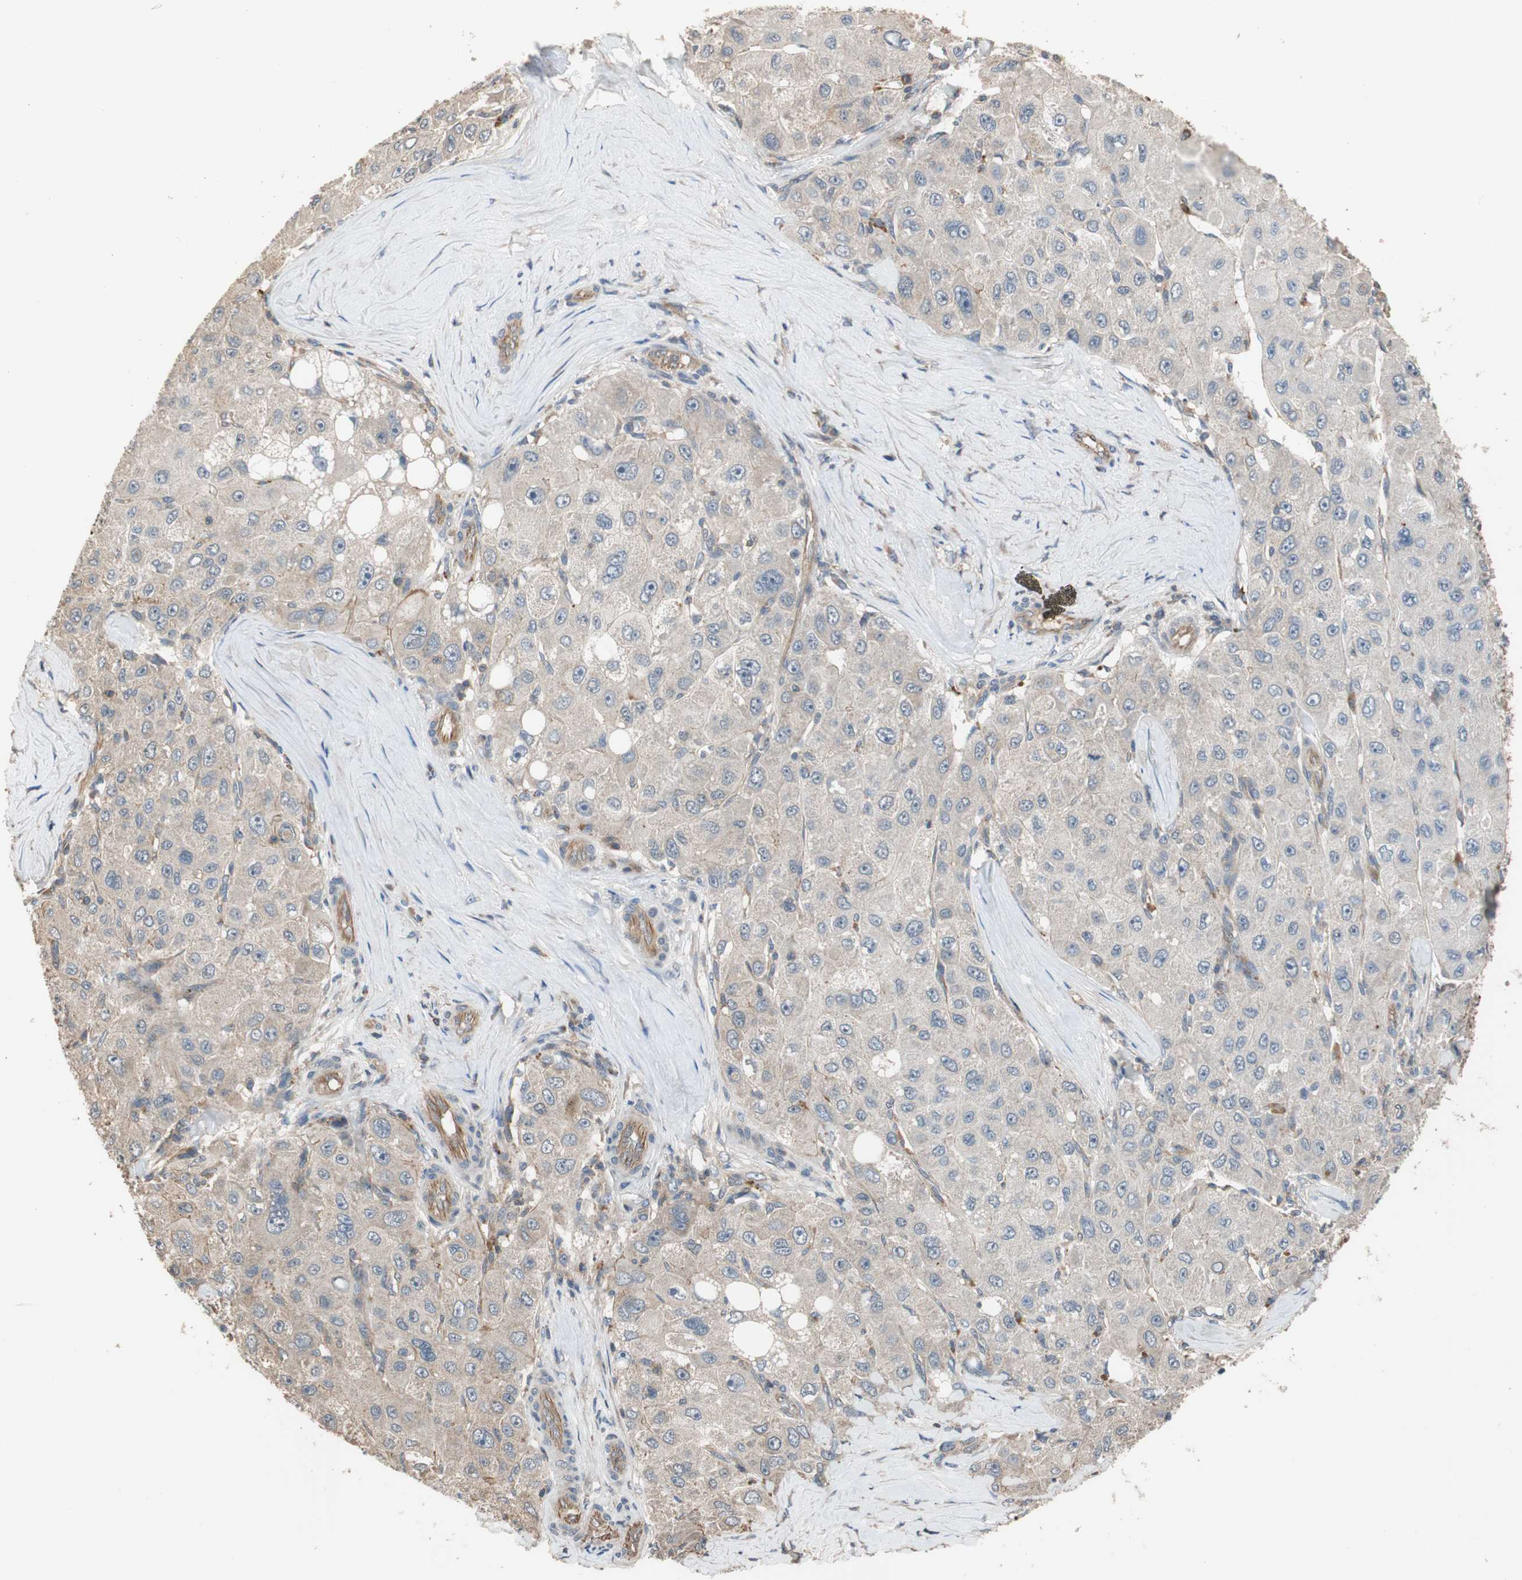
{"staining": {"intensity": "weak", "quantity": "<25%", "location": "cytoplasmic/membranous"}, "tissue": "liver cancer", "cell_type": "Tumor cells", "image_type": "cancer", "snomed": [{"axis": "morphology", "description": "Carcinoma, Hepatocellular, NOS"}, {"axis": "topography", "description": "Liver"}], "caption": "Liver hepatocellular carcinoma was stained to show a protein in brown. There is no significant staining in tumor cells.", "gene": "MAP4K2", "patient": {"sex": "male", "age": 80}}